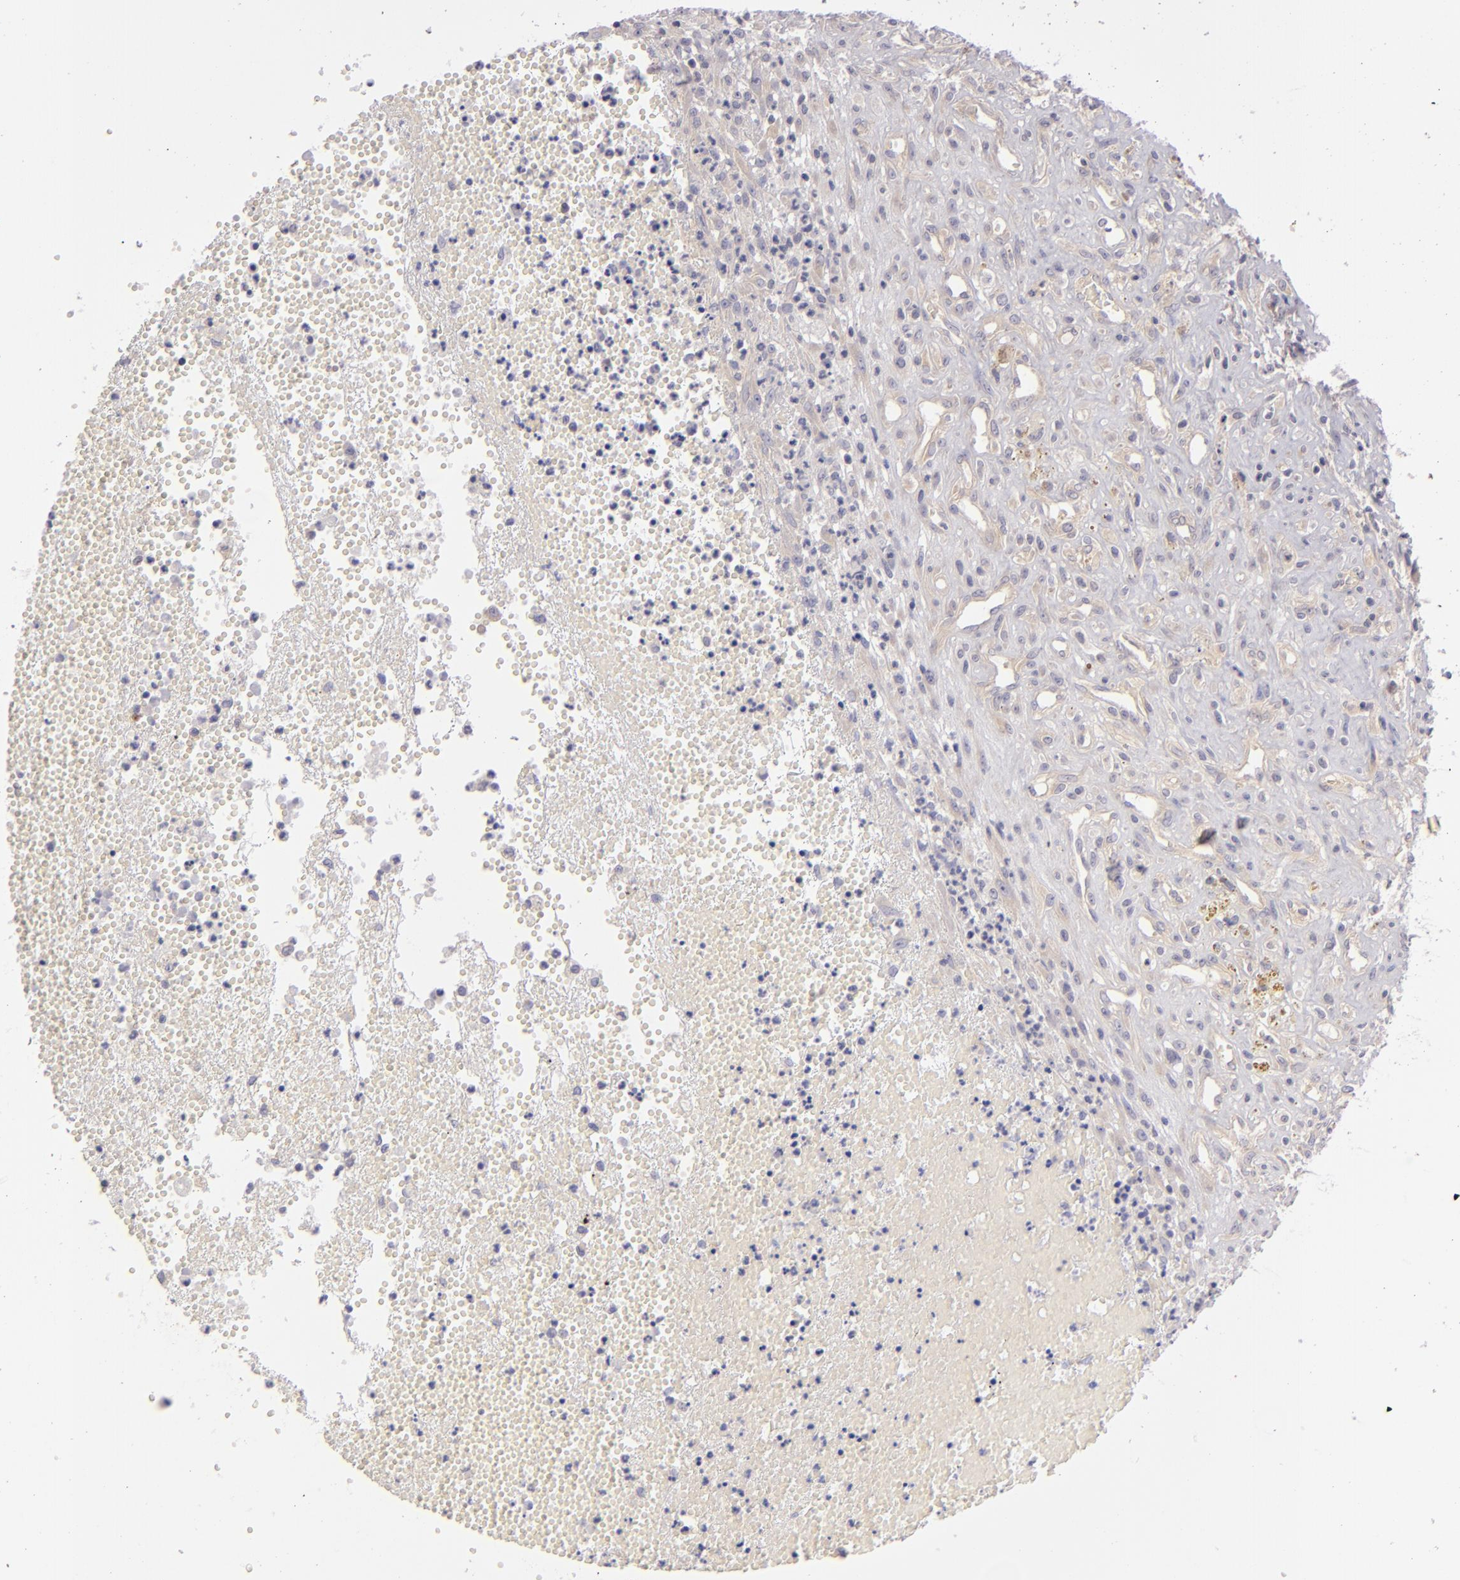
{"staining": {"intensity": "weak", "quantity": "<25%", "location": "cytoplasmic/membranous"}, "tissue": "glioma", "cell_type": "Tumor cells", "image_type": "cancer", "snomed": [{"axis": "morphology", "description": "Glioma, malignant, High grade"}, {"axis": "topography", "description": "Brain"}], "caption": "Photomicrograph shows no protein expression in tumor cells of glioma tissue.", "gene": "CD83", "patient": {"sex": "male", "age": 66}}